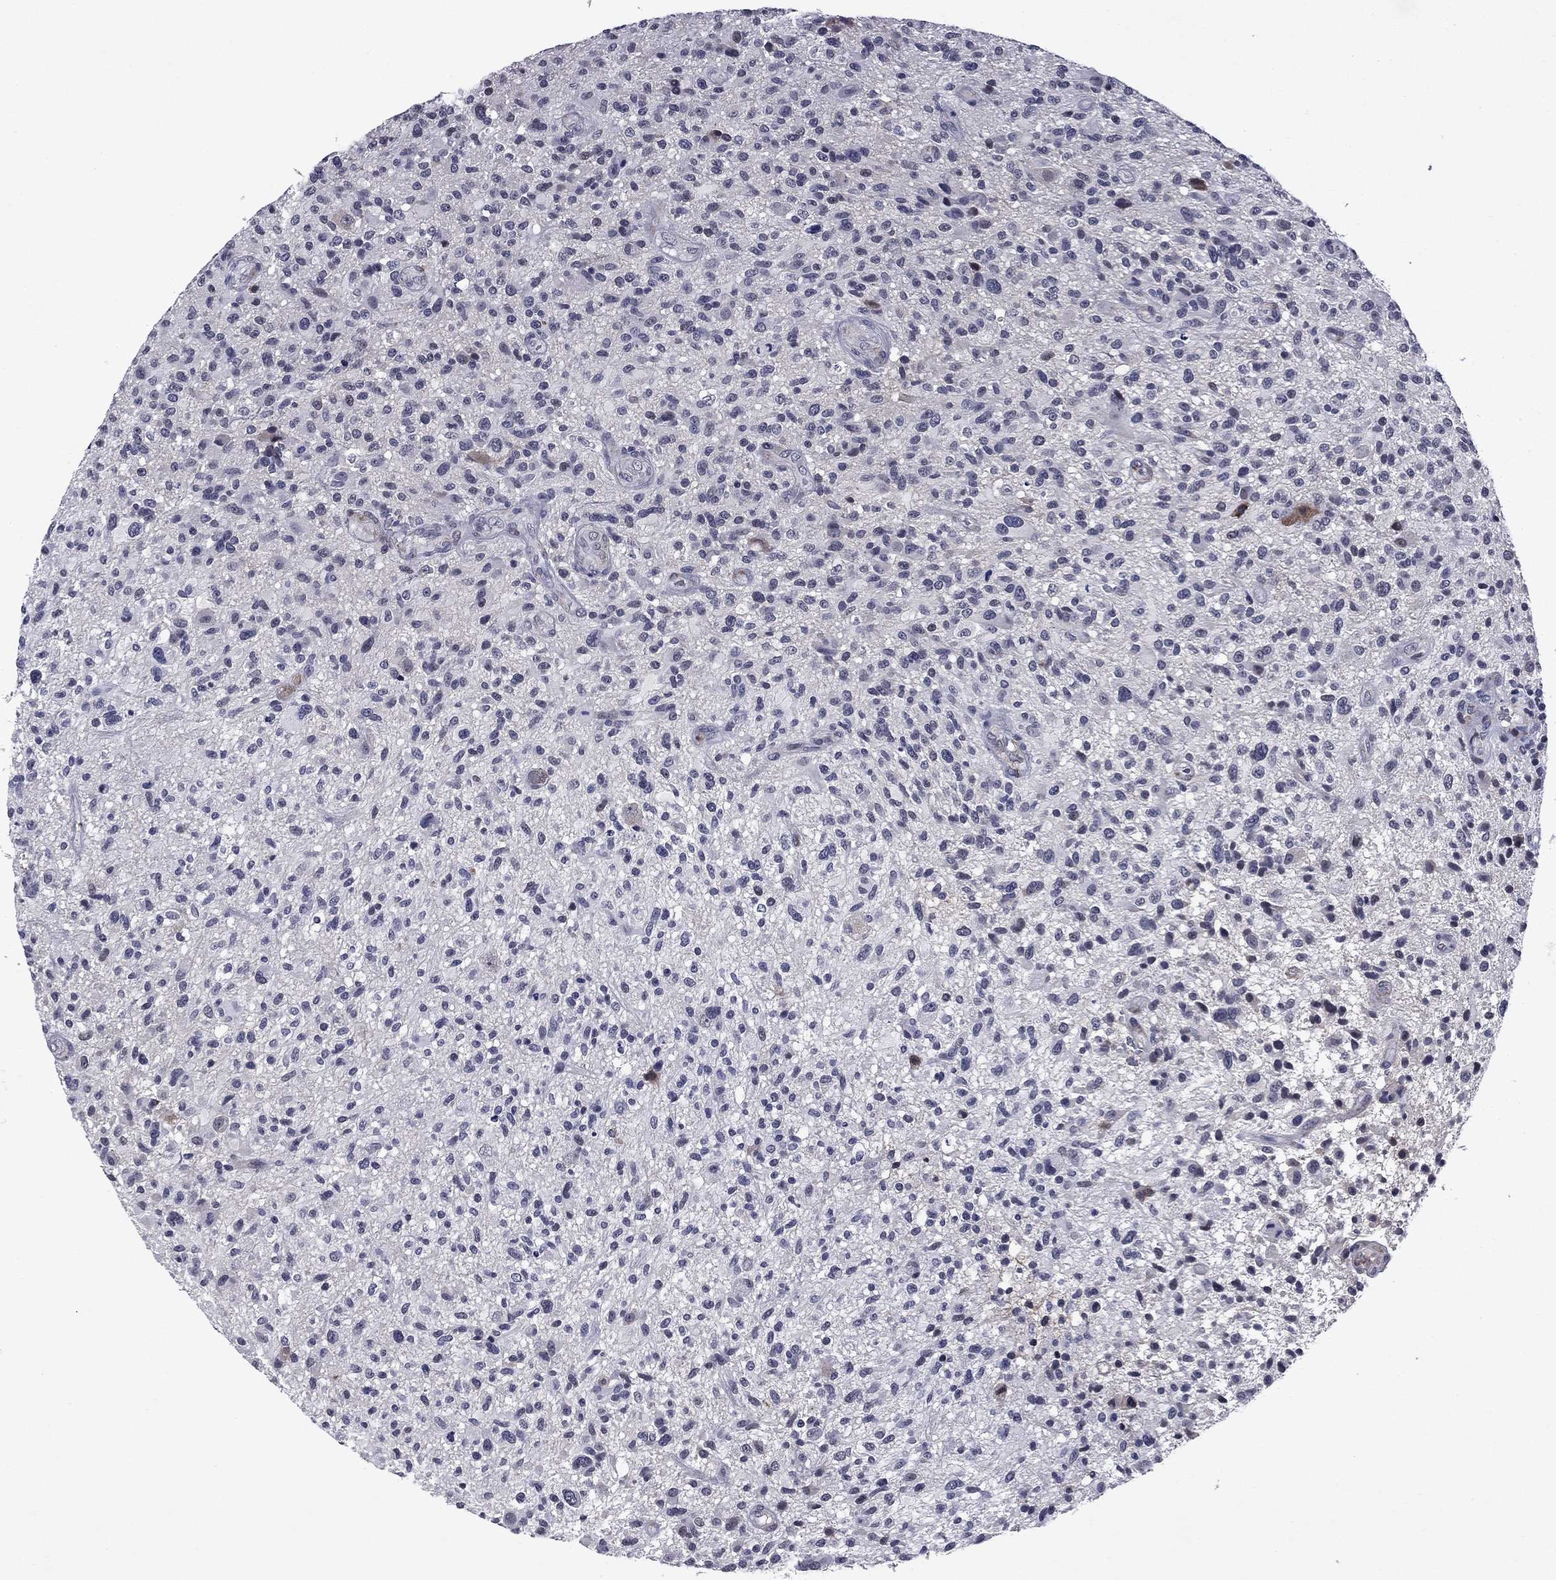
{"staining": {"intensity": "negative", "quantity": "none", "location": "none"}, "tissue": "glioma", "cell_type": "Tumor cells", "image_type": "cancer", "snomed": [{"axis": "morphology", "description": "Glioma, malignant, High grade"}, {"axis": "topography", "description": "Brain"}], "caption": "Protein analysis of malignant high-grade glioma demonstrates no significant expression in tumor cells.", "gene": "ECM1", "patient": {"sex": "male", "age": 47}}